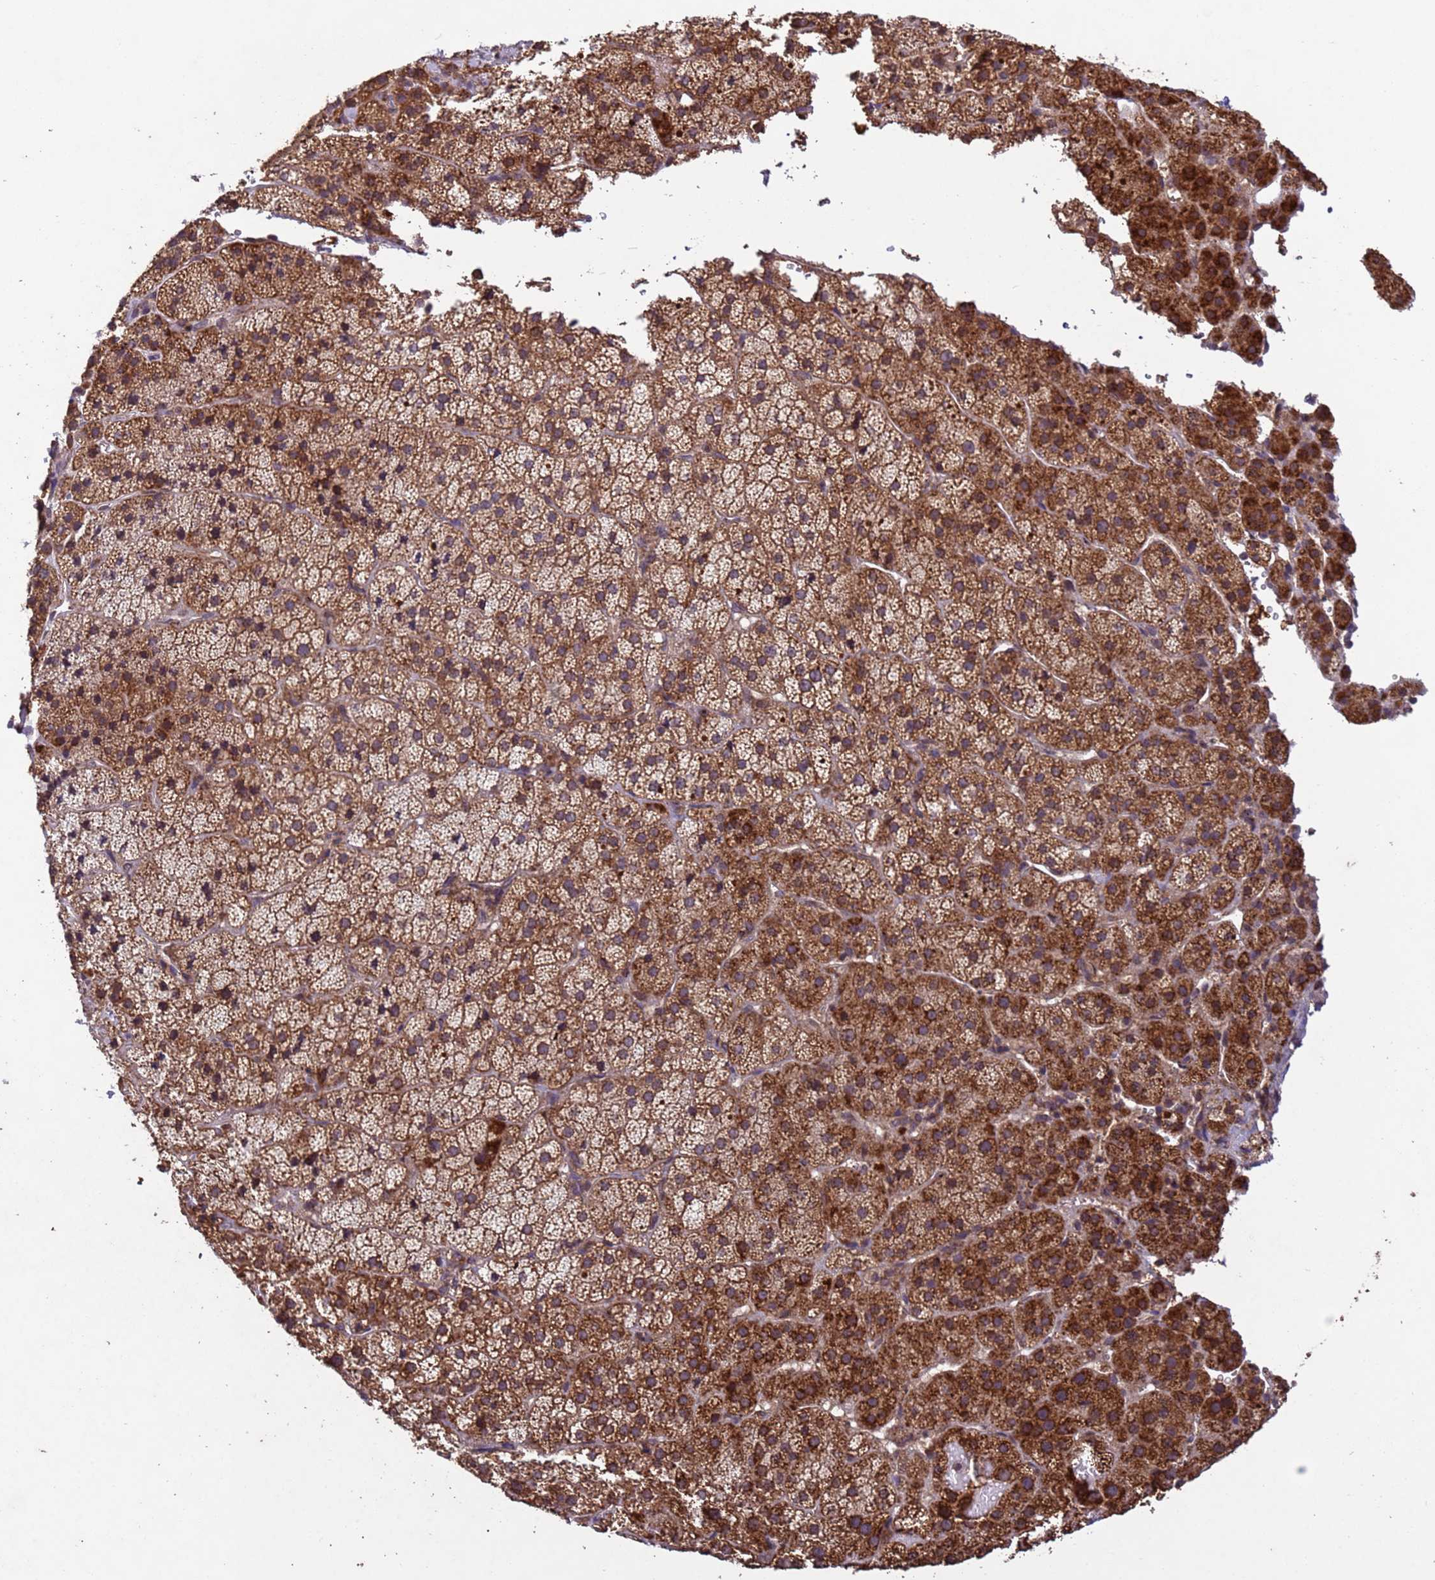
{"staining": {"intensity": "strong", "quantity": "25%-75%", "location": "cytoplasmic/membranous"}, "tissue": "adrenal gland", "cell_type": "Glandular cells", "image_type": "normal", "snomed": [{"axis": "morphology", "description": "Normal tissue, NOS"}, {"axis": "topography", "description": "Adrenal gland"}], "caption": "A photomicrograph showing strong cytoplasmic/membranous positivity in about 25%-75% of glandular cells in unremarkable adrenal gland, as visualized by brown immunohistochemical staining.", "gene": "FASTKD1", "patient": {"sex": "female", "age": 70}}